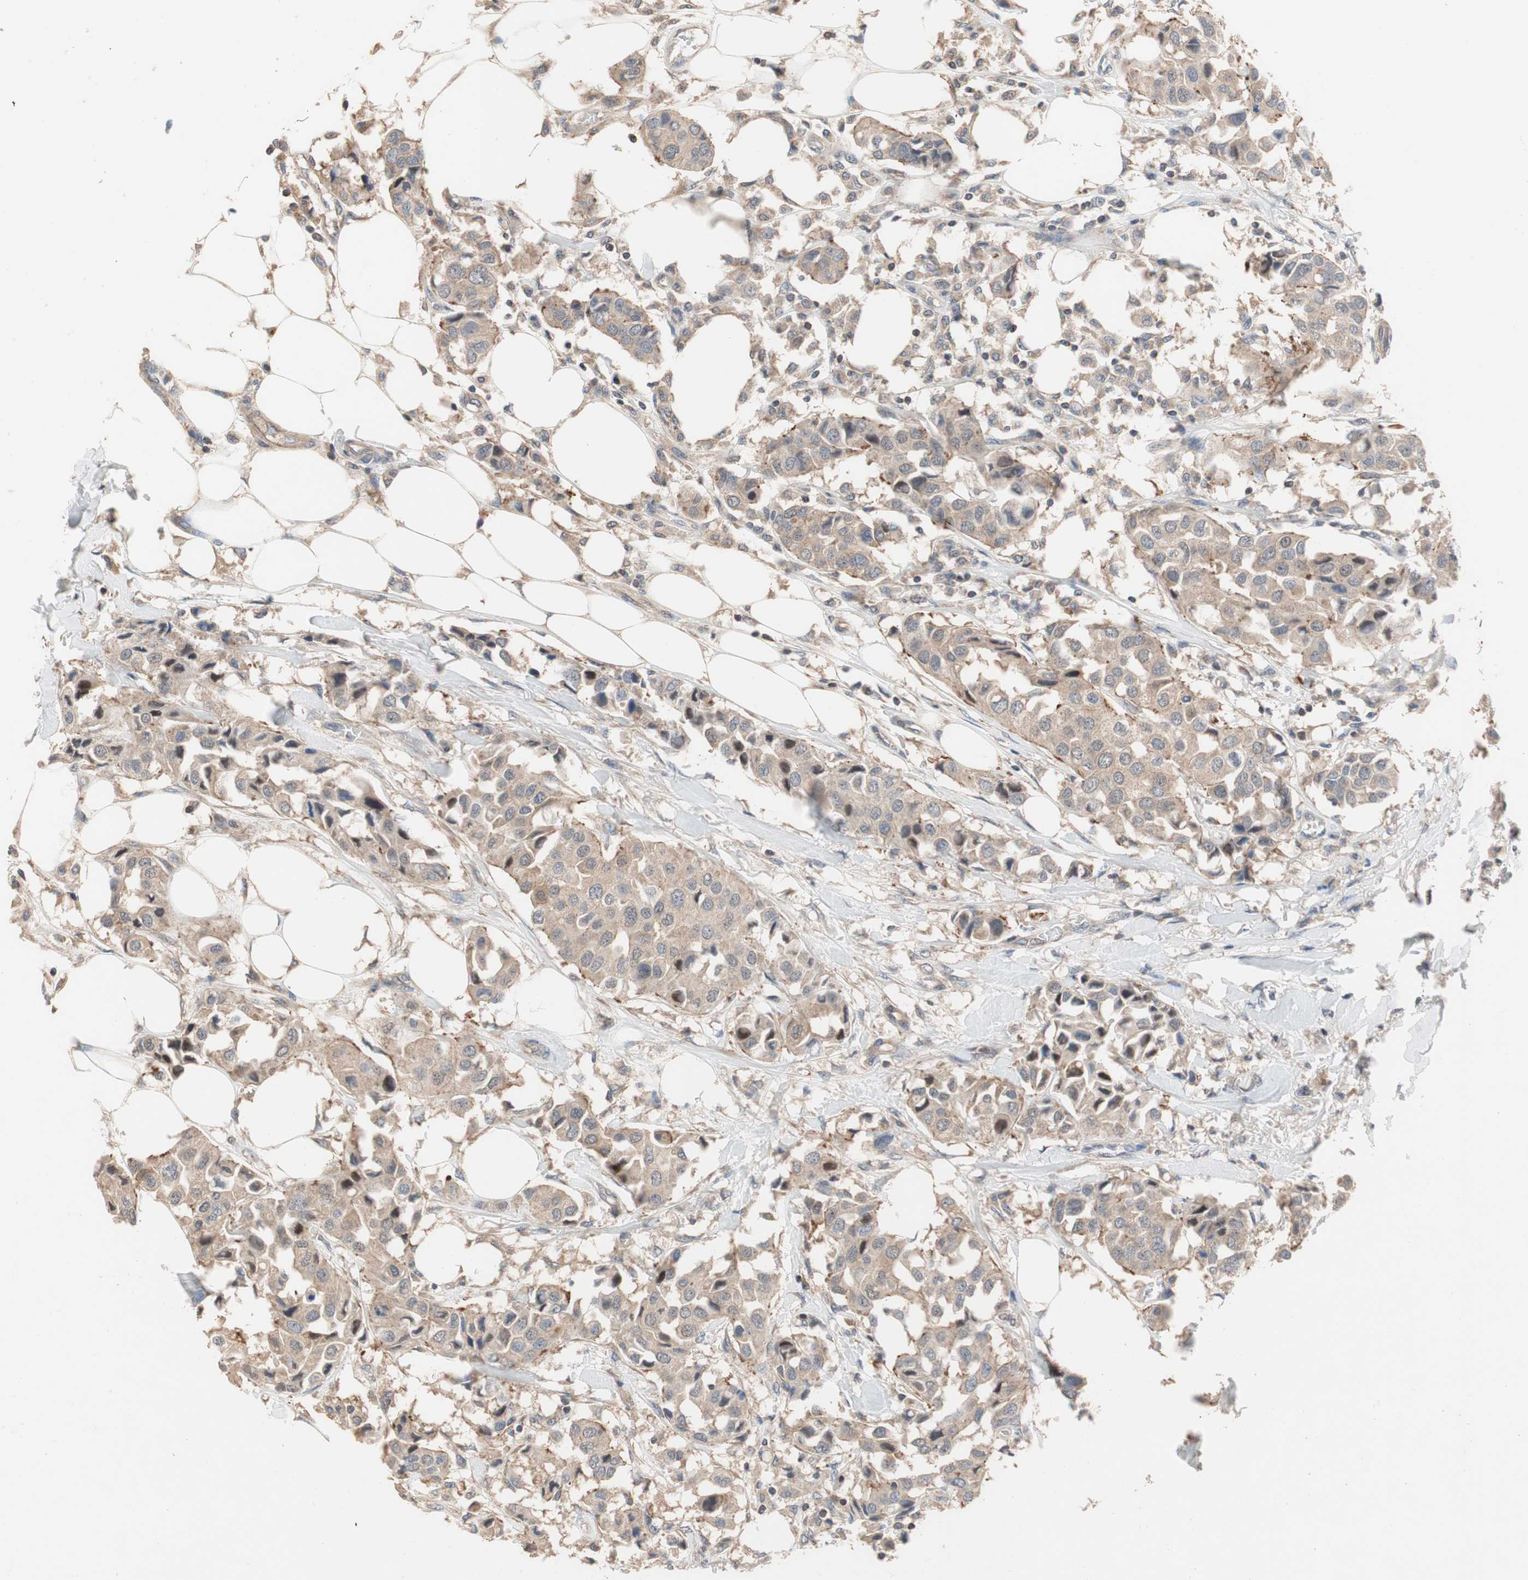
{"staining": {"intensity": "weak", "quantity": ">75%", "location": "cytoplasmic/membranous"}, "tissue": "breast cancer", "cell_type": "Tumor cells", "image_type": "cancer", "snomed": [{"axis": "morphology", "description": "Duct carcinoma"}, {"axis": "topography", "description": "Breast"}], "caption": "Protein staining of invasive ductal carcinoma (breast) tissue displays weak cytoplasmic/membranous expression in approximately >75% of tumor cells. Nuclei are stained in blue.", "gene": "MAP4K2", "patient": {"sex": "female", "age": 80}}